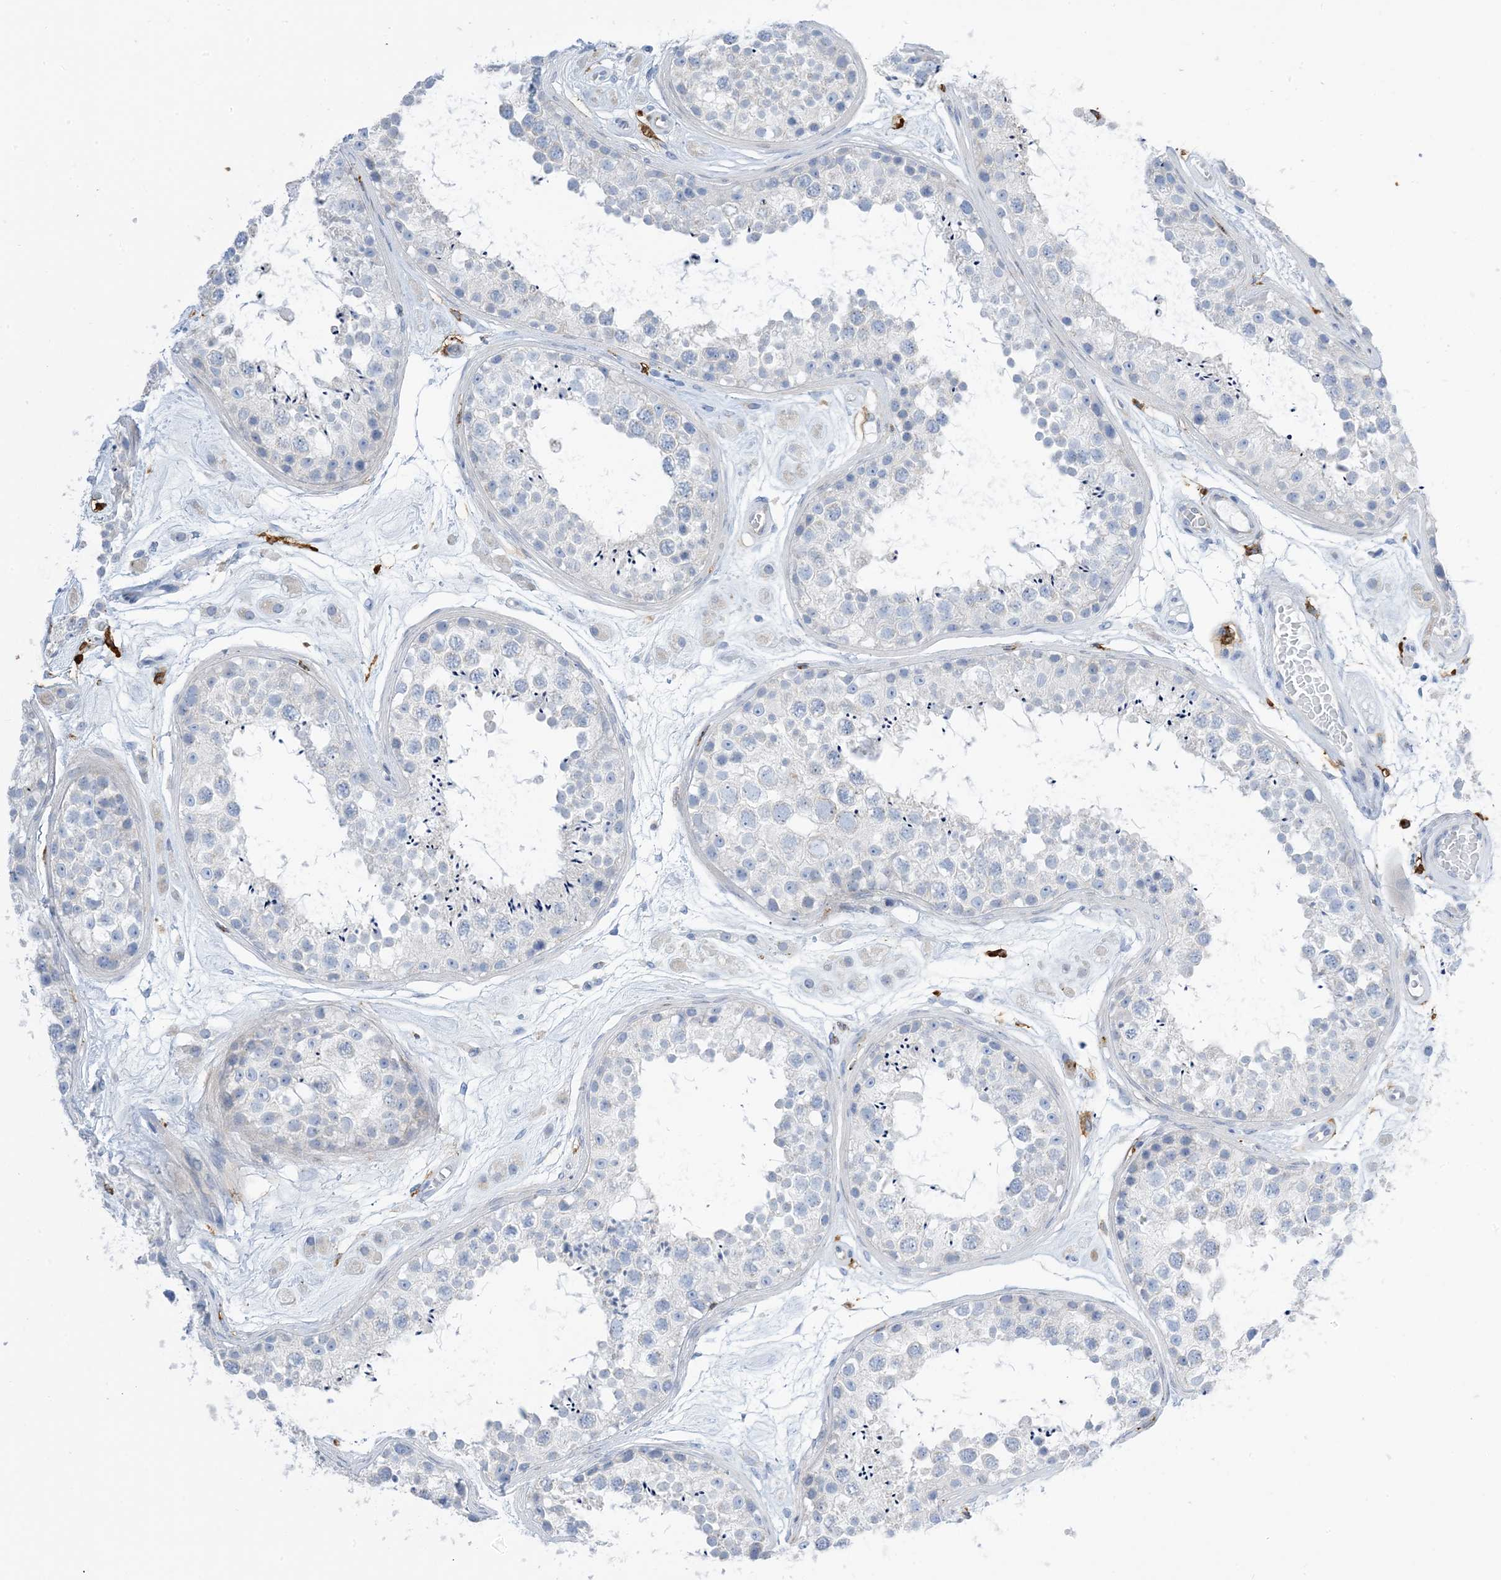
{"staining": {"intensity": "negative", "quantity": "none", "location": "none"}, "tissue": "testis", "cell_type": "Cells in seminiferous ducts", "image_type": "normal", "snomed": [{"axis": "morphology", "description": "Normal tissue, NOS"}, {"axis": "topography", "description": "Testis"}], "caption": "This is an immunohistochemistry histopathology image of unremarkable human testis. There is no expression in cells in seminiferous ducts.", "gene": "DPH3", "patient": {"sex": "male", "age": 25}}